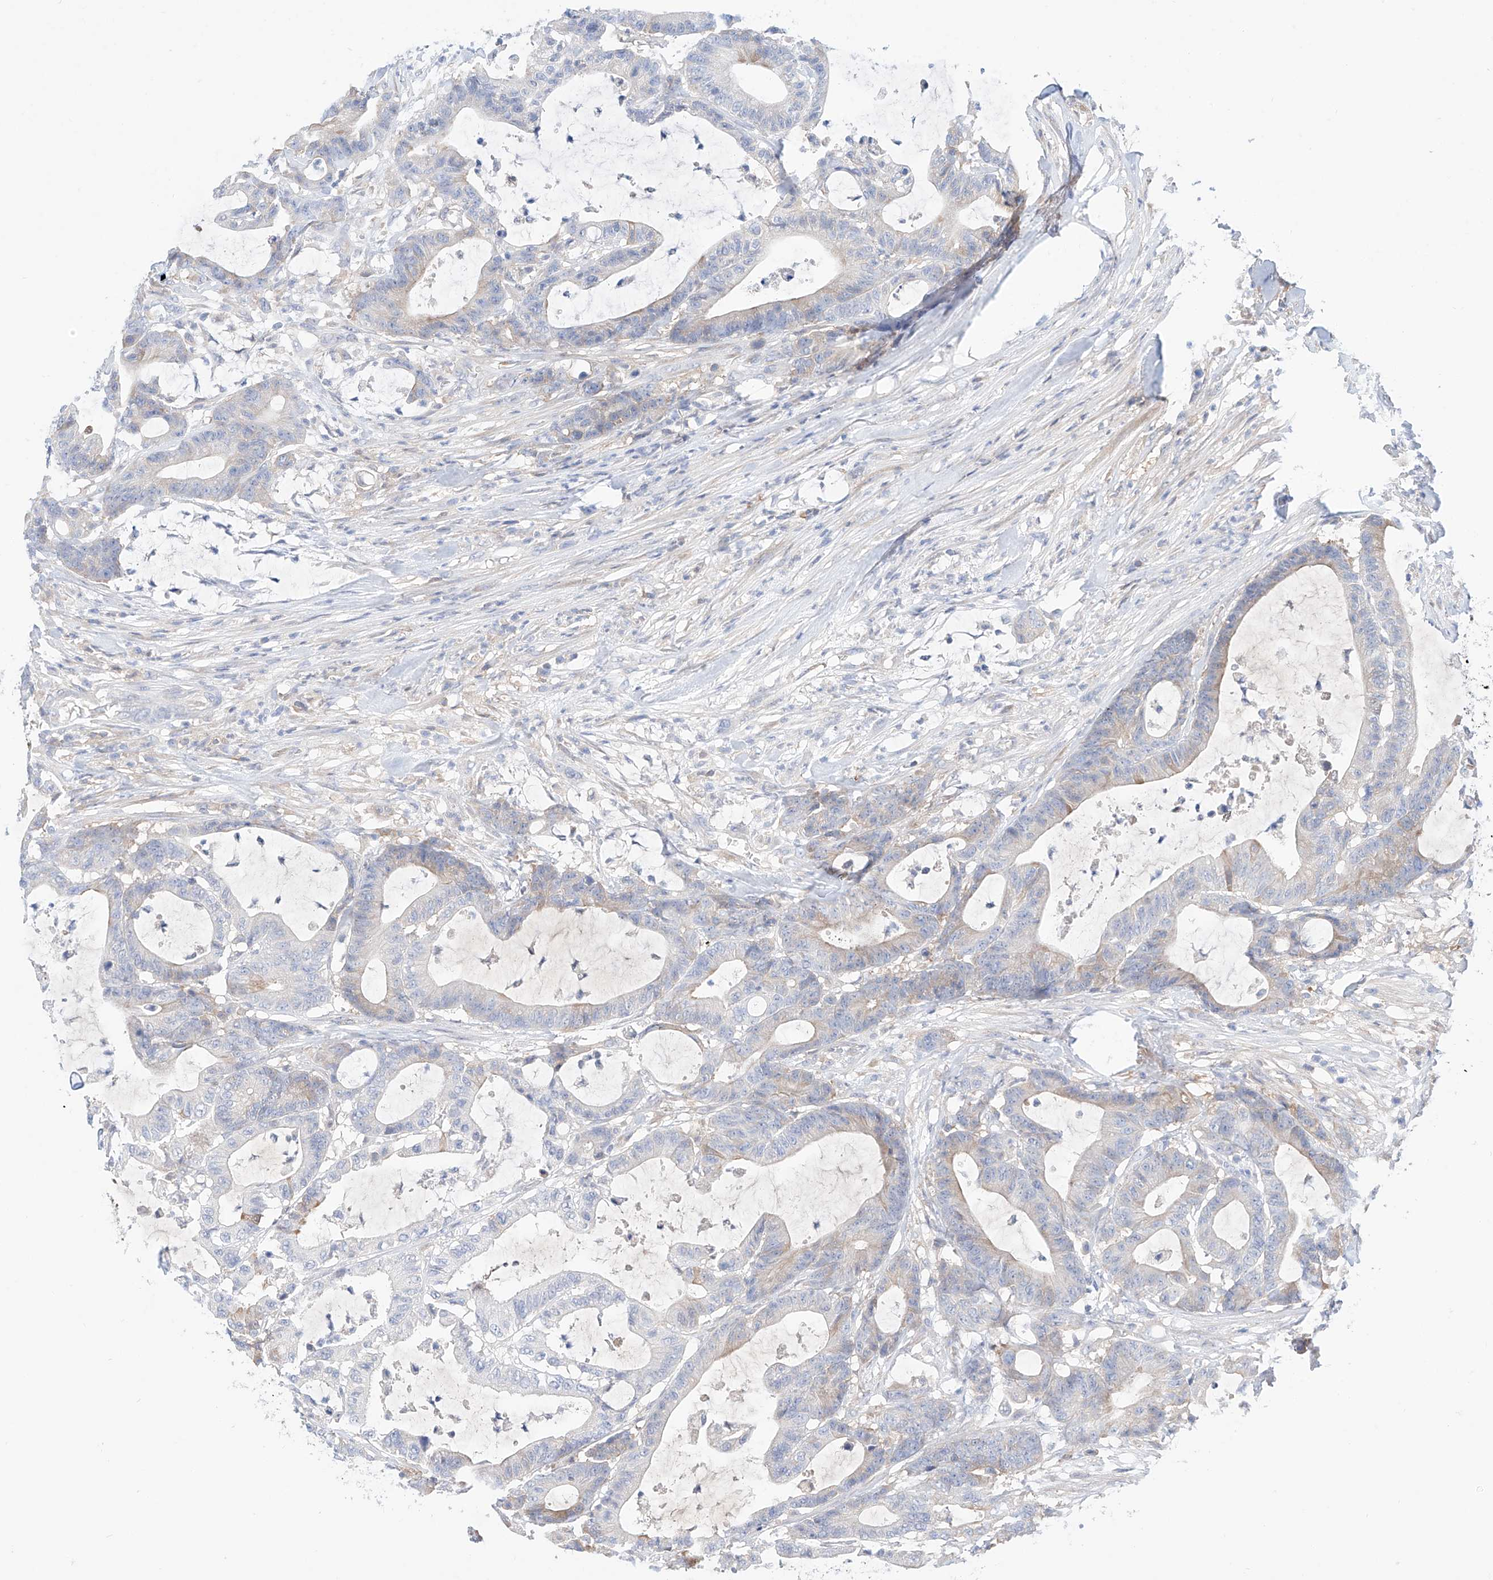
{"staining": {"intensity": "negative", "quantity": "none", "location": "none"}, "tissue": "colorectal cancer", "cell_type": "Tumor cells", "image_type": "cancer", "snomed": [{"axis": "morphology", "description": "Adenocarcinoma, NOS"}, {"axis": "topography", "description": "Colon"}], "caption": "Protein analysis of colorectal cancer (adenocarcinoma) exhibits no significant staining in tumor cells.", "gene": "PGGT1B", "patient": {"sex": "female", "age": 84}}